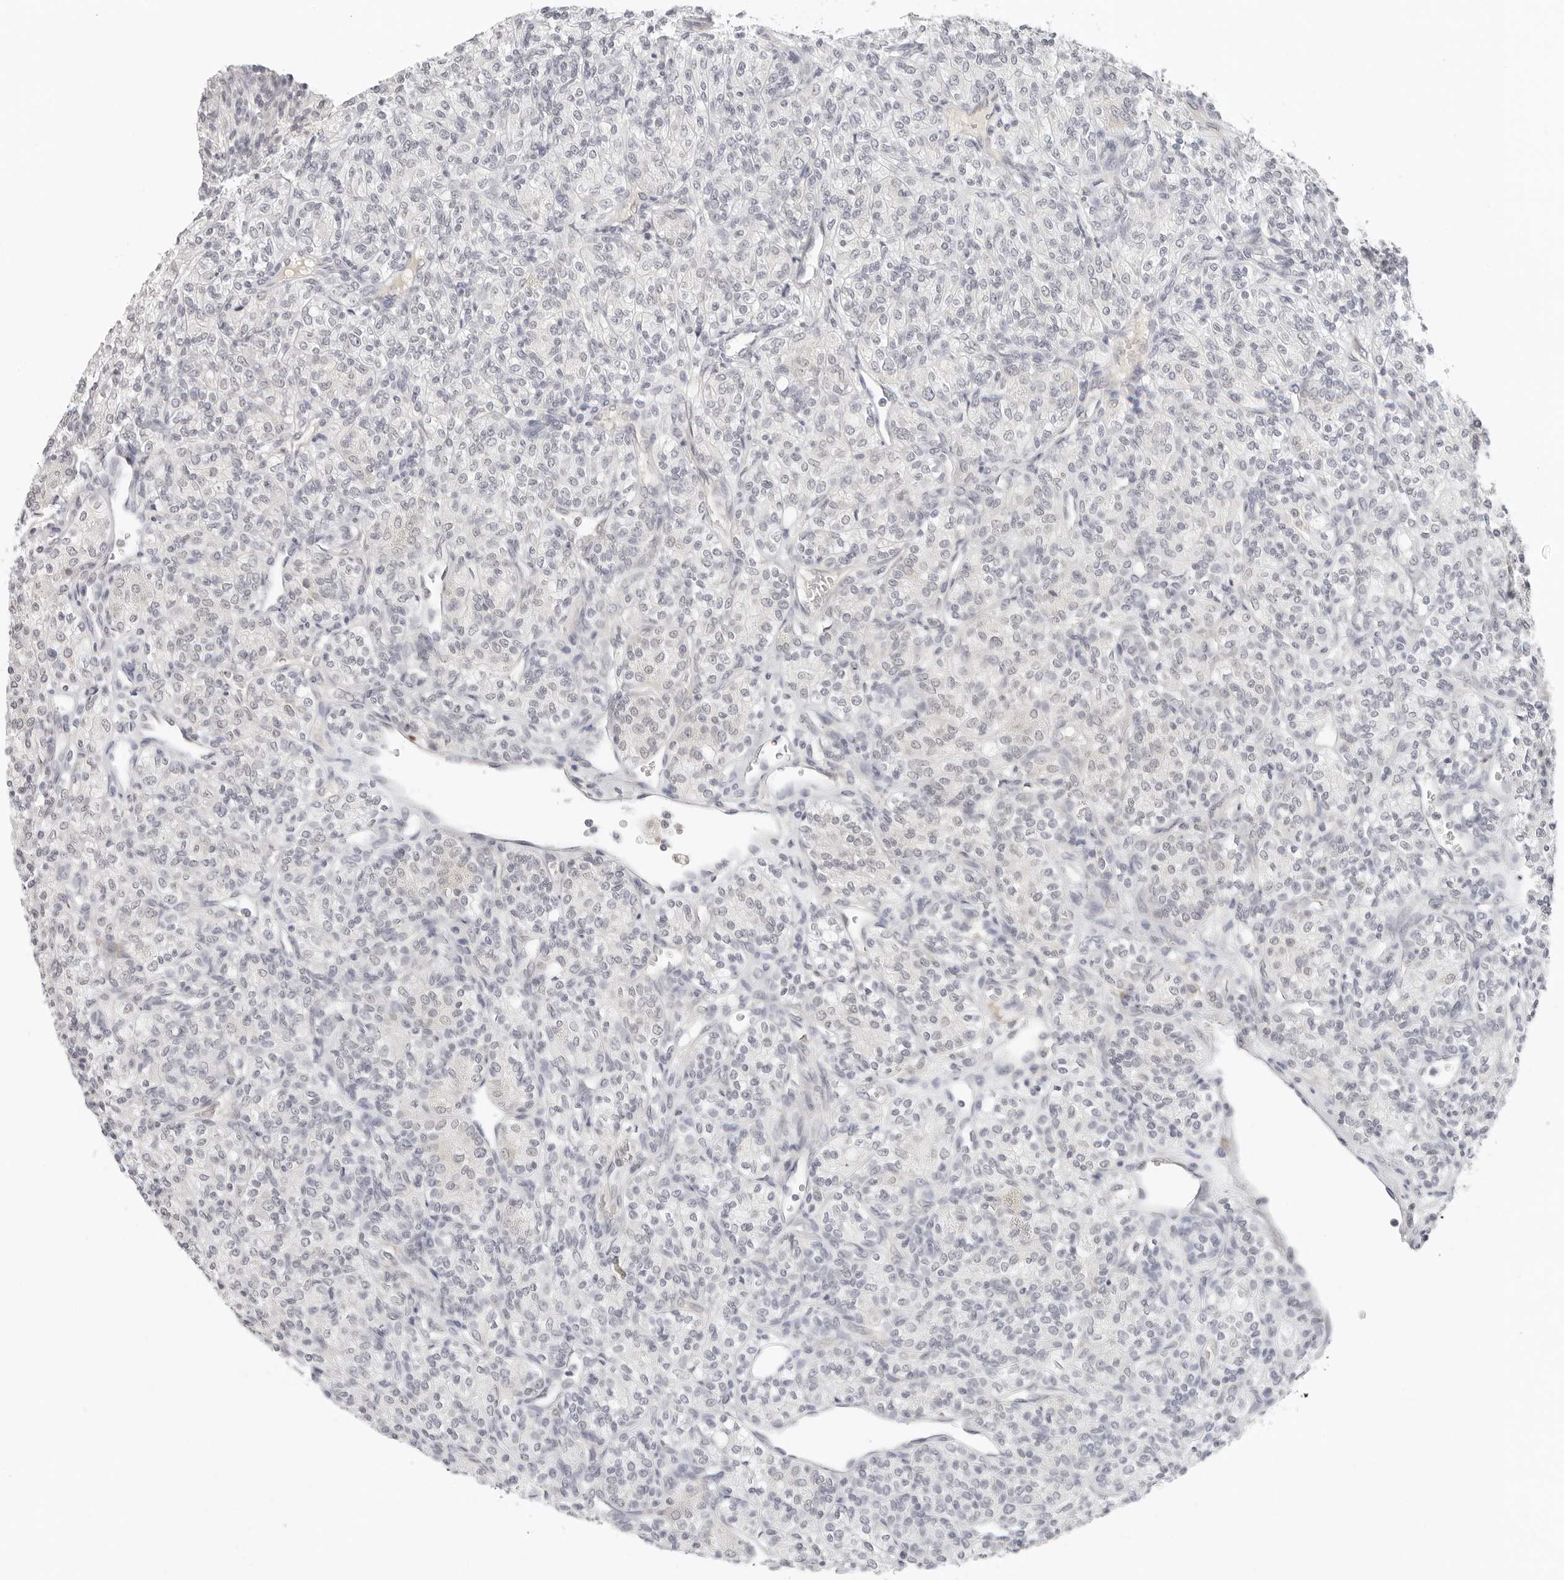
{"staining": {"intensity": "negative", "quantity": "none", "location": "none"}, "tissue": "renal cancer", "cell_type": "Tumor cells", "image_type": "cancer", "snomed": [{"axis": "morphology", "description": "Adenocarcinoma, NOS"}, {"axis": "topography", "description": "Kidney"}], "caption": "Renal cancer (adenocarcinoma) was stained to show a protein in brown. There is no significant positivity in tumor cells.", "gene": "EDN2", "patient": {"sex": "male", "age": 77}}